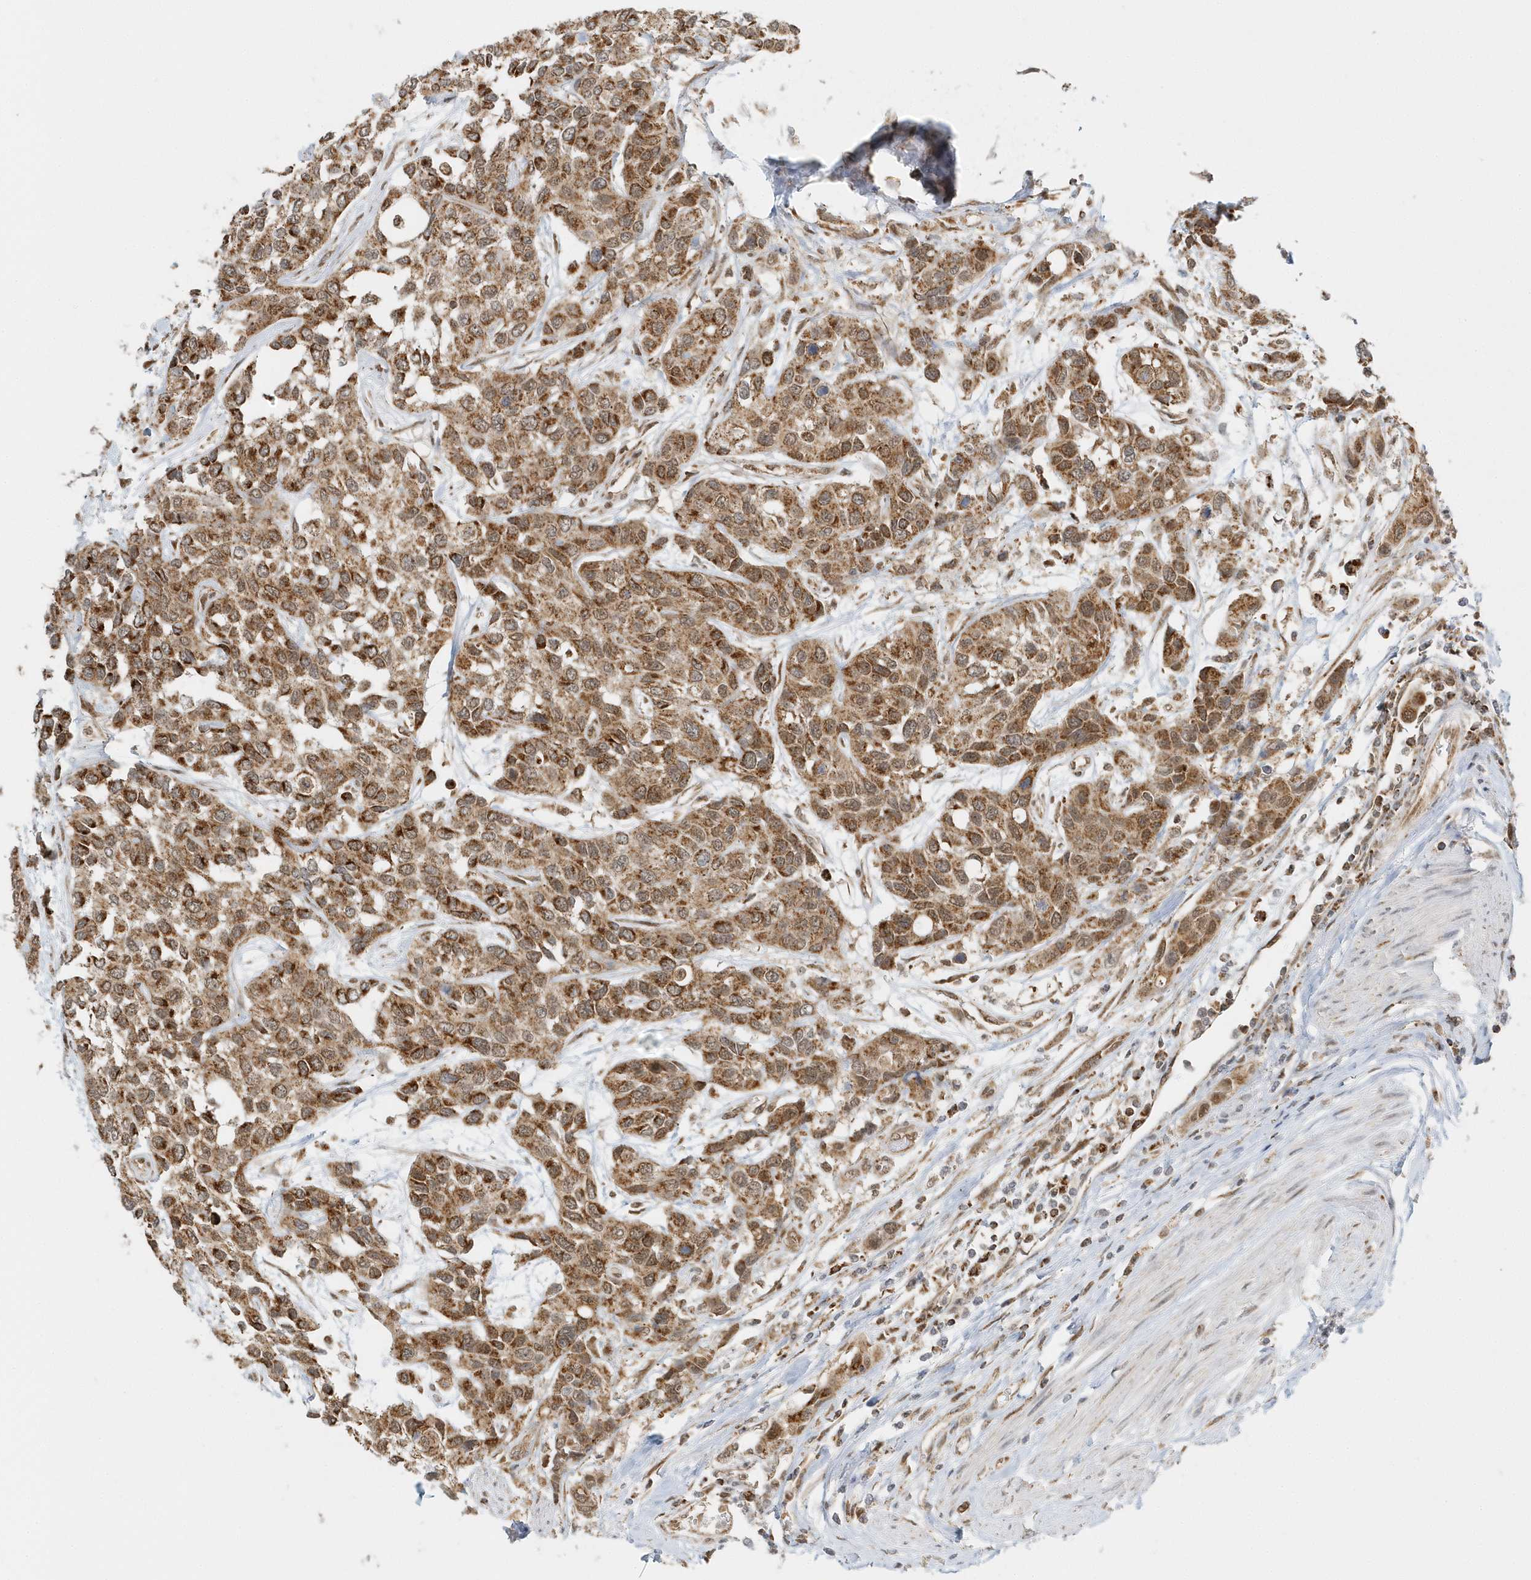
{"staining": {"intensity": "moderate", "quantity": ">75%", "location": "cytoplasmic/membranous,nuclear"}, "tissue": "urothelial cancer", "cell_type": "Tumor cells", "image_type": "cancer", "snomed": [{"axis": "morphology", "description": "Normal tissue, NOS"}, {"axis": "morphology", "description": "Urothelial carcinoma, High grade"}, {"axis": "topography", "description": "Vascular tissue"}, {"axis": "topography", "description": "Urinary bladder"}], "caption": "An immunohistochemistry (IHC) photomicrograph of neoplastic tissue is shown. Protein staining in brown labels moderate cytoplasmic/membranous and nuclear positivity in urothelial carcinoma (high-grade) within tumor cells.", "gene": "PSMD6", "patient": {"sex": "female", "age": 56}}